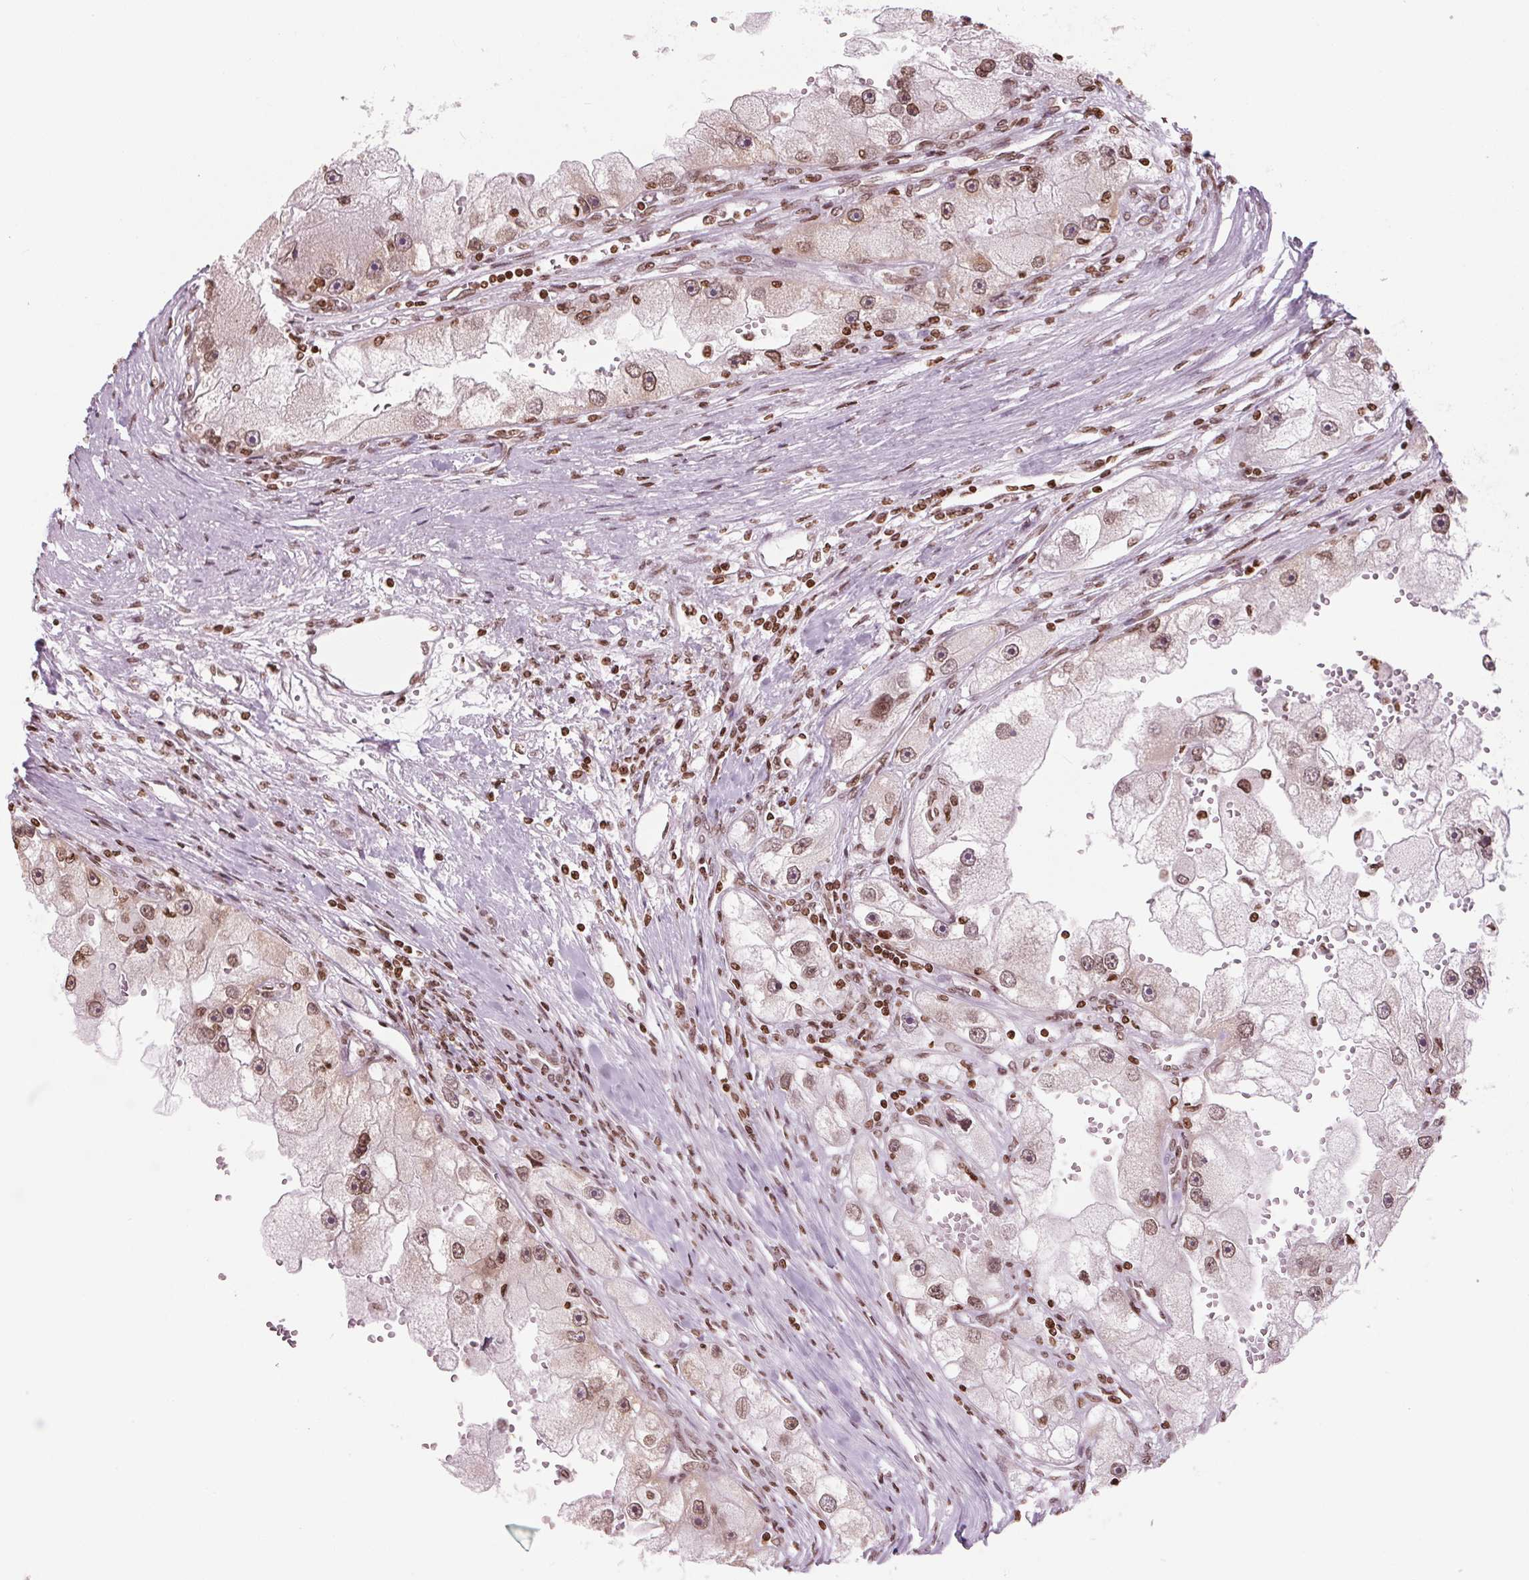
{"staining": {"intensity": "moderate", "quantity": ">75%", "location": "nuclear"}, "tissue": "renal cancer", "cell_type": "Tumor cells", "image_type": "cancer", "snomed": [{"axis": "morphology", "description": "Adenocarcinoma, NOS"}, {"axis": "topography", "description": "Kidney"}], "caption": "High-magnification brightfield microscopy of renal adenocarcinoma stained with DAB (brown) and counterstained with hematoxylin (blue). tumor cells exhibit moderate nuclear expression is present in about>75% of cells.", "gene": "SMIM12", "patient": {"sex": "male", "age": 63}}